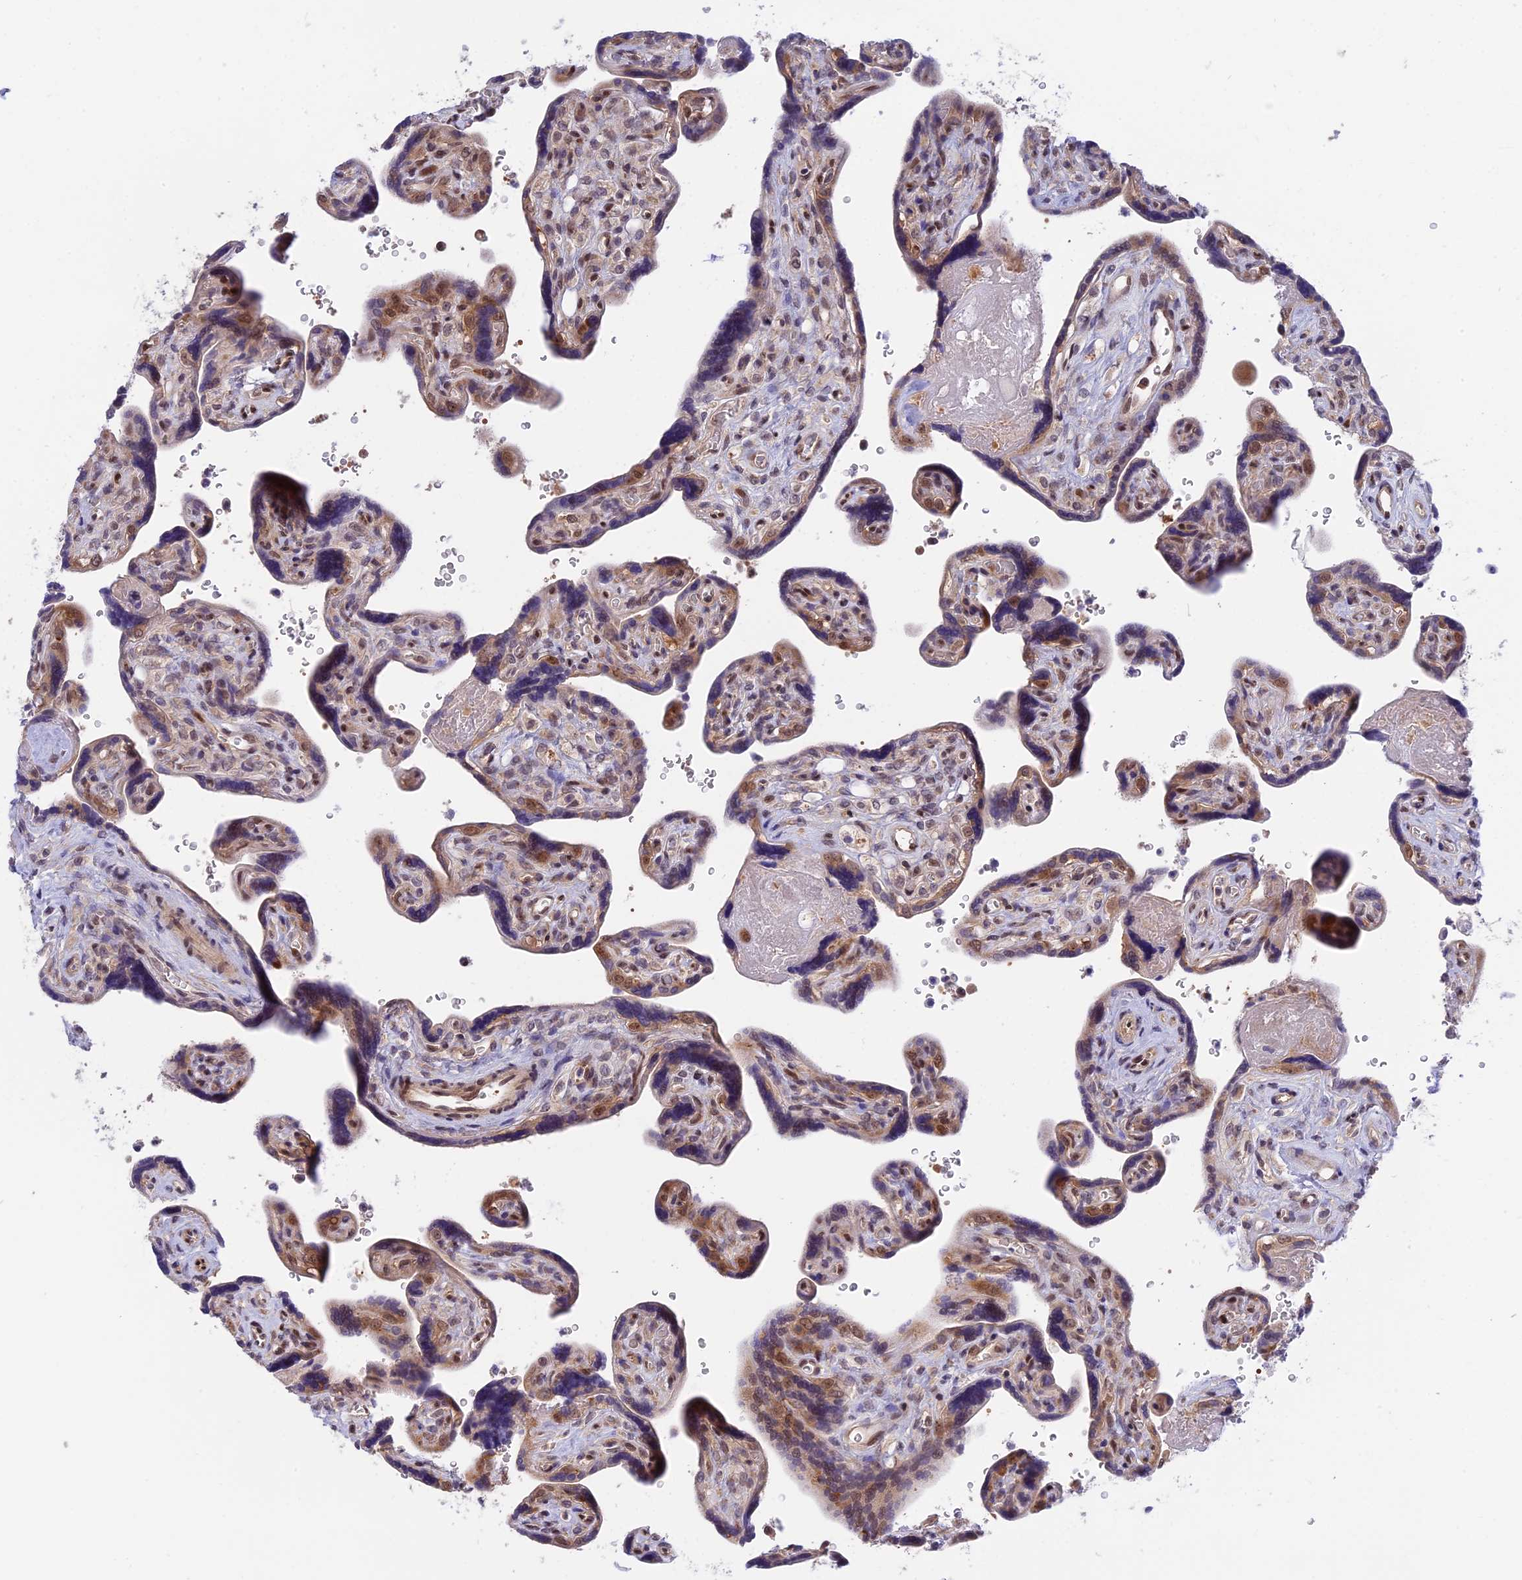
{"staining": {"intensity": "moderate", "quantity": "25%-75%", "location": "cytoplasmic/membranous,nuclear"}, "tissue": "placenta", "cell_type": "Trophoblastic cells", "image_type": "normal", "snomed": [{"axis": "morphology", "description": "Normal tissue, NOS"}, {"axis": "topography", "description": "Placenta"}], "caption": "Protein expression by IHC exhibits moderate cytoplasmic/membranous,nuclear positivity in about 25%-75% of trophoblastic cells in normal placenta.", "gene": "ZNF428", "patient": {"sex": "female", "age": 39}}